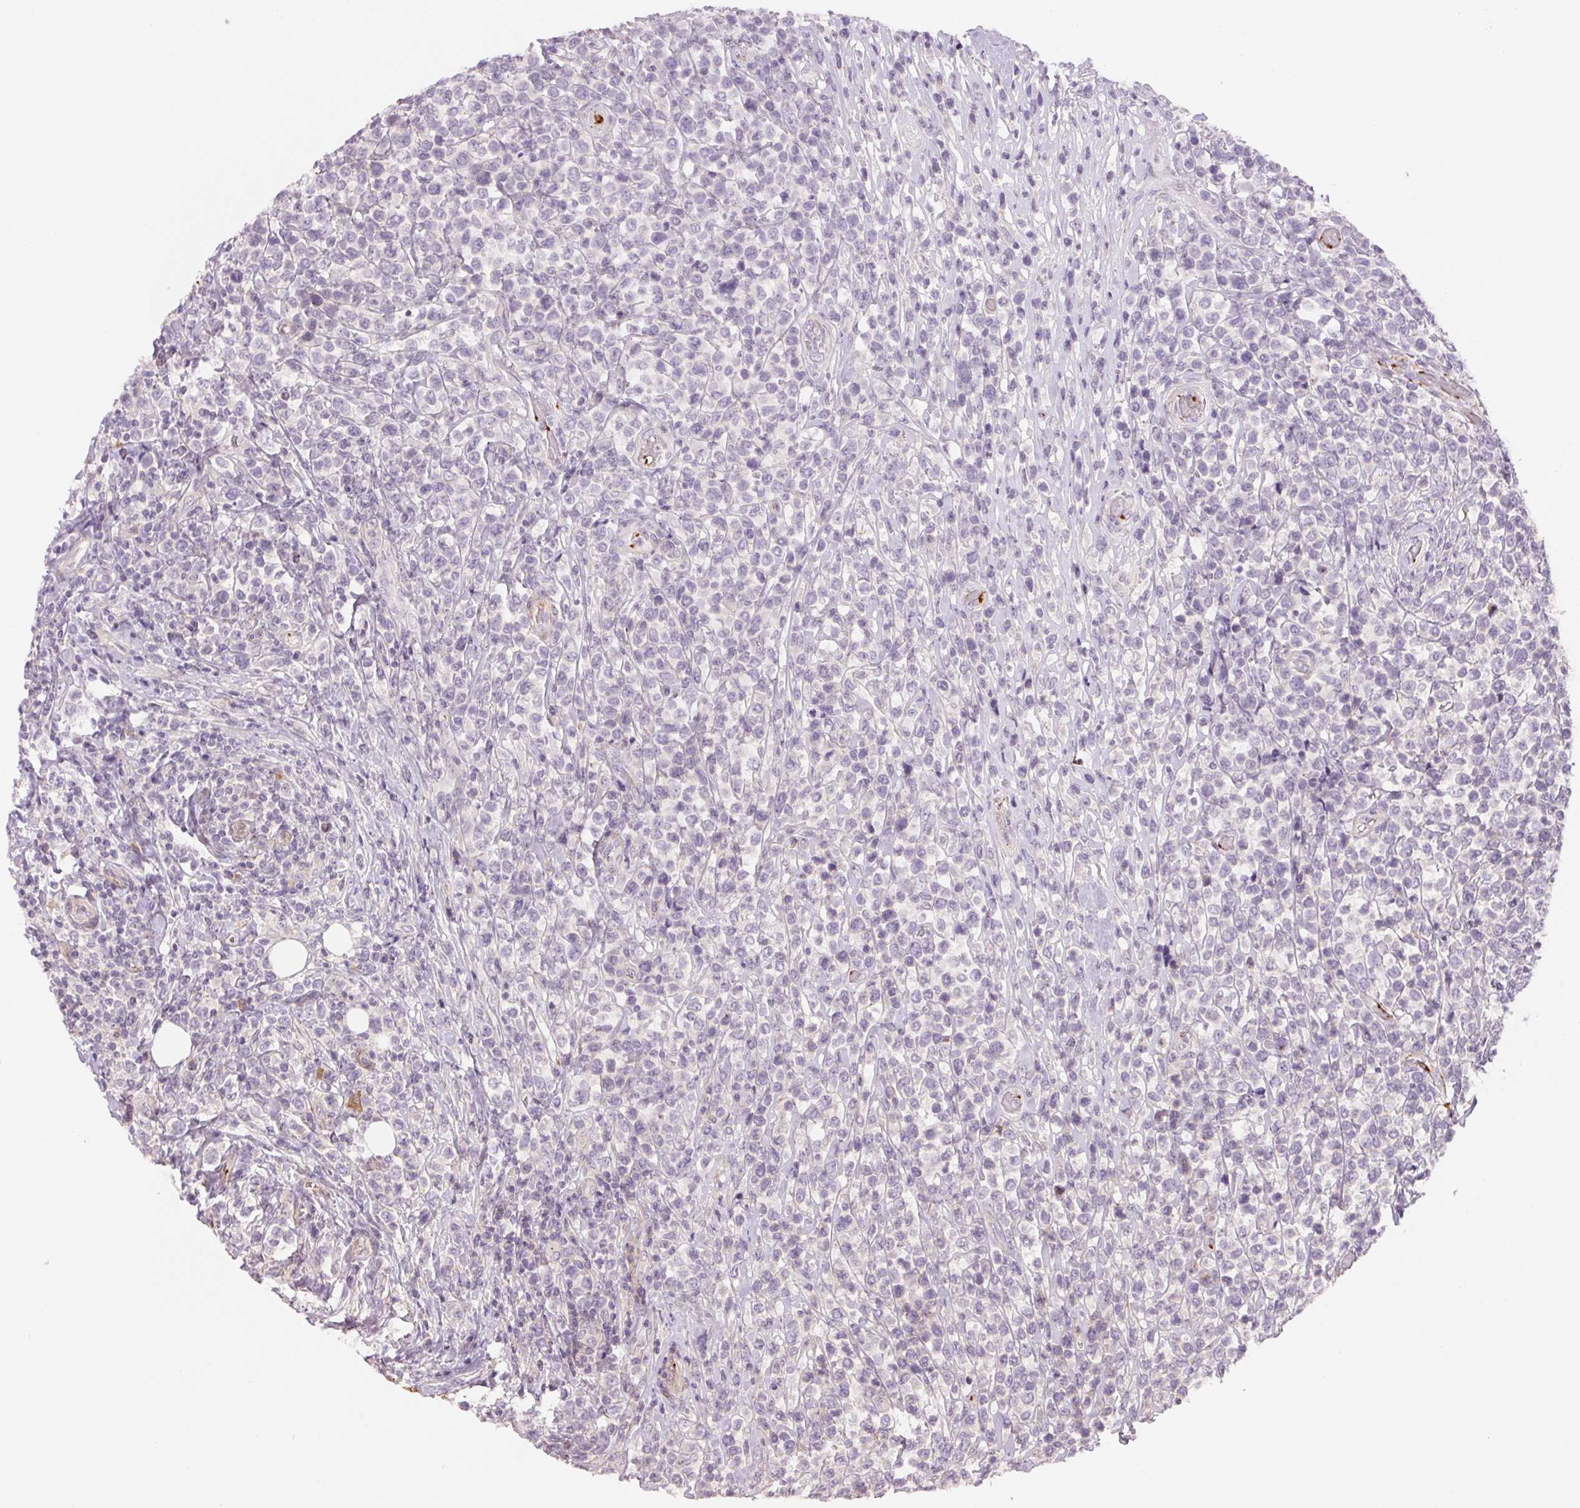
{"staining": {"intensity": "negative", "quantity": "none", "location": "none"}, "tissue": "lymphoma", "cell_type": "Tumor cells", "image_type": "cancer", "snomed": [{"axis": "morphology", "description": "Malignant lymphoma, non-Hodgkin's type, High grade"}, {"axis": "topography", "description": "Soft tissue"}], "caption": "Lymphoma was stained to show a protein in brown. There is no significant expression in tumor cells.", "gene": "ANKRD13B", "patient": {"sex": "female", "age": 56}}